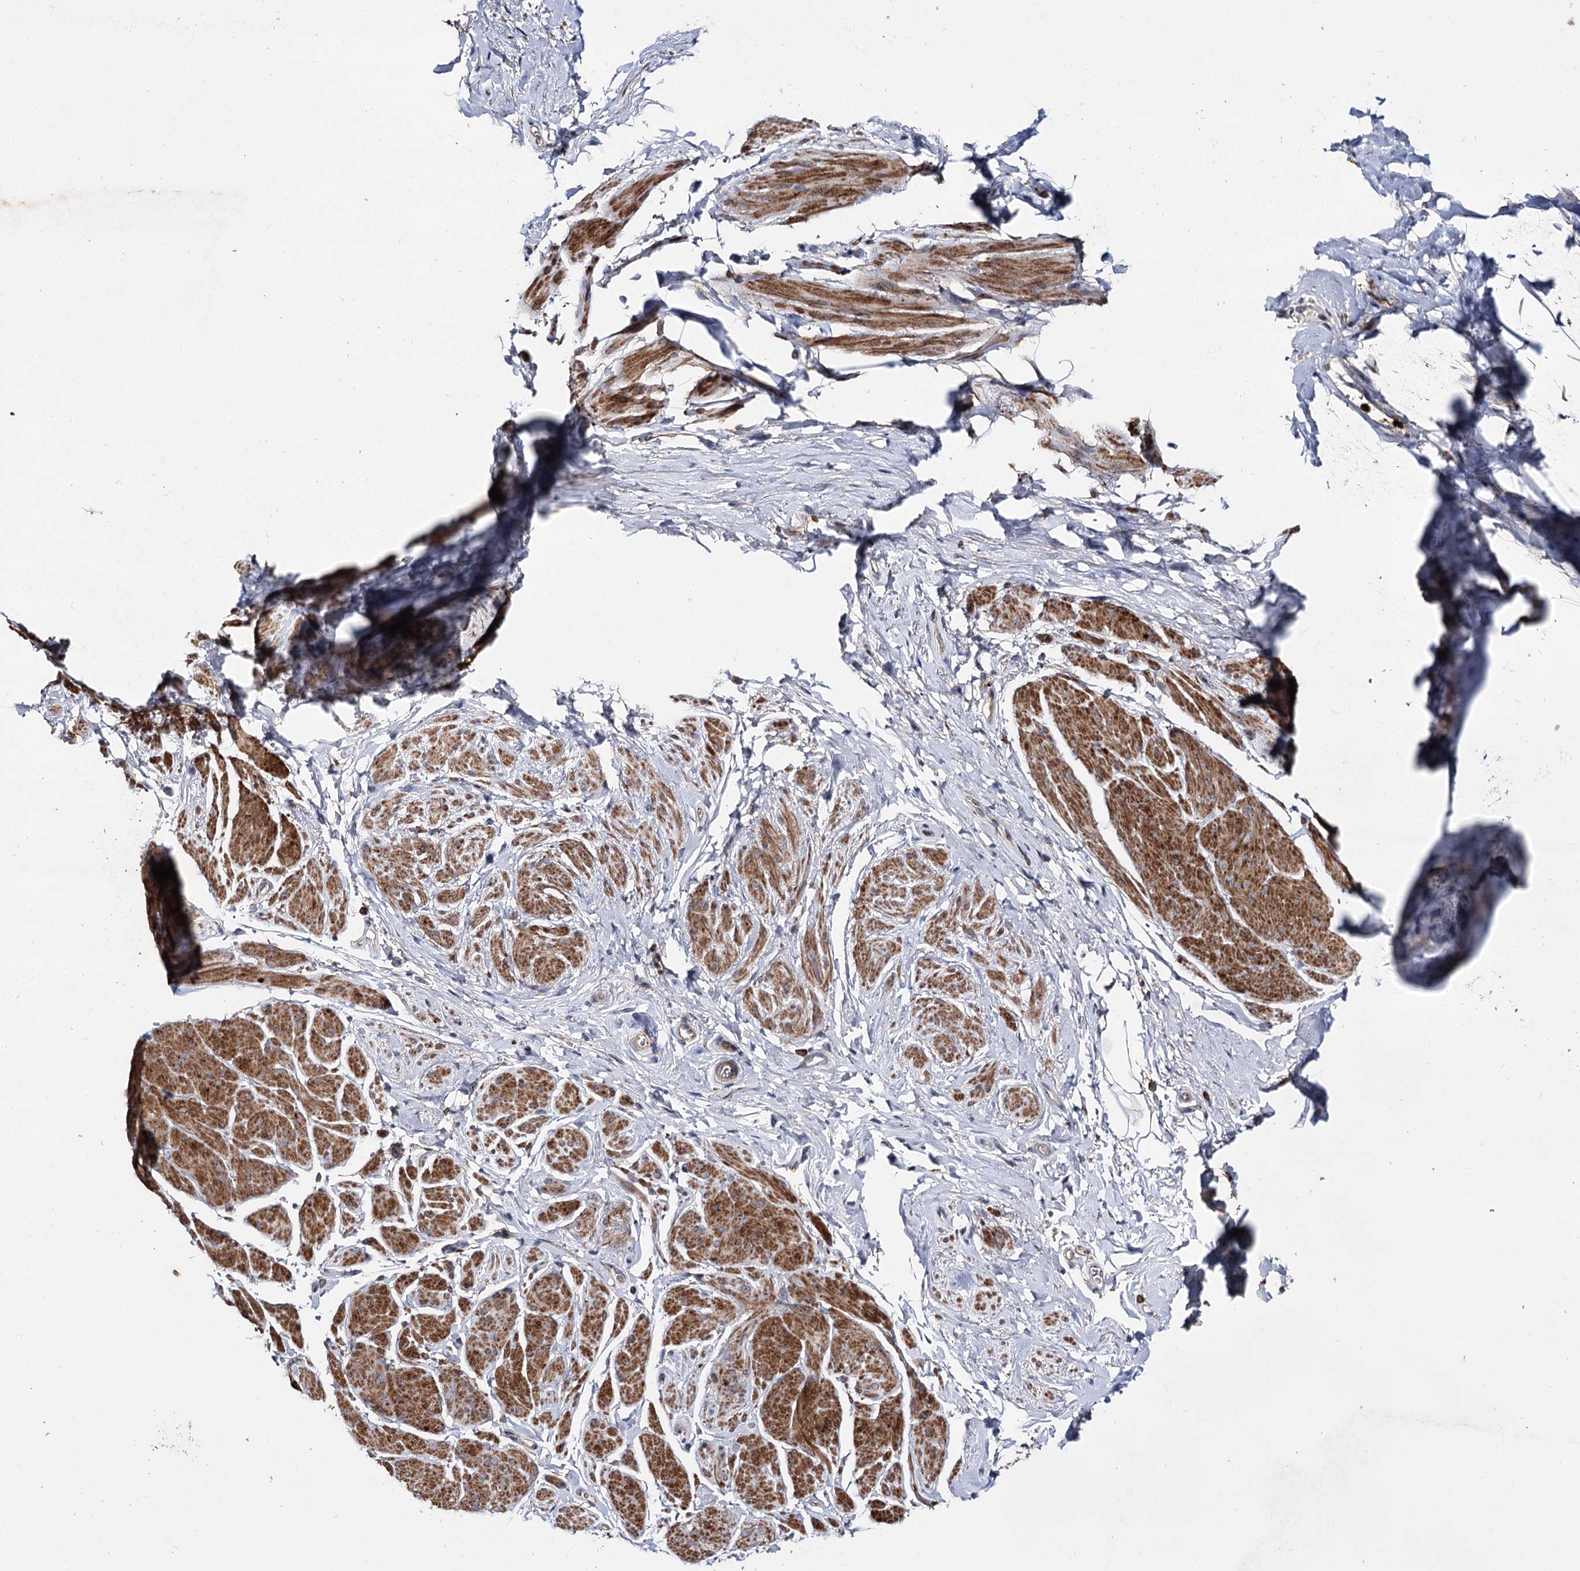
{"staining": {"intensity": "strong", "quantity": "25%-75%", "location": "cytoplasmic/membranous"}, "tissue": "smooth muscle", "cell_type": "Smooth muscle cells", "image_type": "normal", "snomed": [{"axis": "morphology", "description": "Normal tissue, NOS"}, {"axis": "topography", "description": "Smooth muscle"}, {"axis": "topography", "description": "Peripheral nerve tissue"}], "caption": "Protein staining of unremarkable smooth muscle demonstrates strong cytoplasmic/membranous positivity in about 25%-75% of smooth muscle cells. The staining was performed using DAB (3,3'-diaminobenzidine), with brown indicating positive protein expression. Nuclei are stained blue with hematoxylin.", "gene": "MINDY3", "patient": {"sex": "male", "age": 69}}